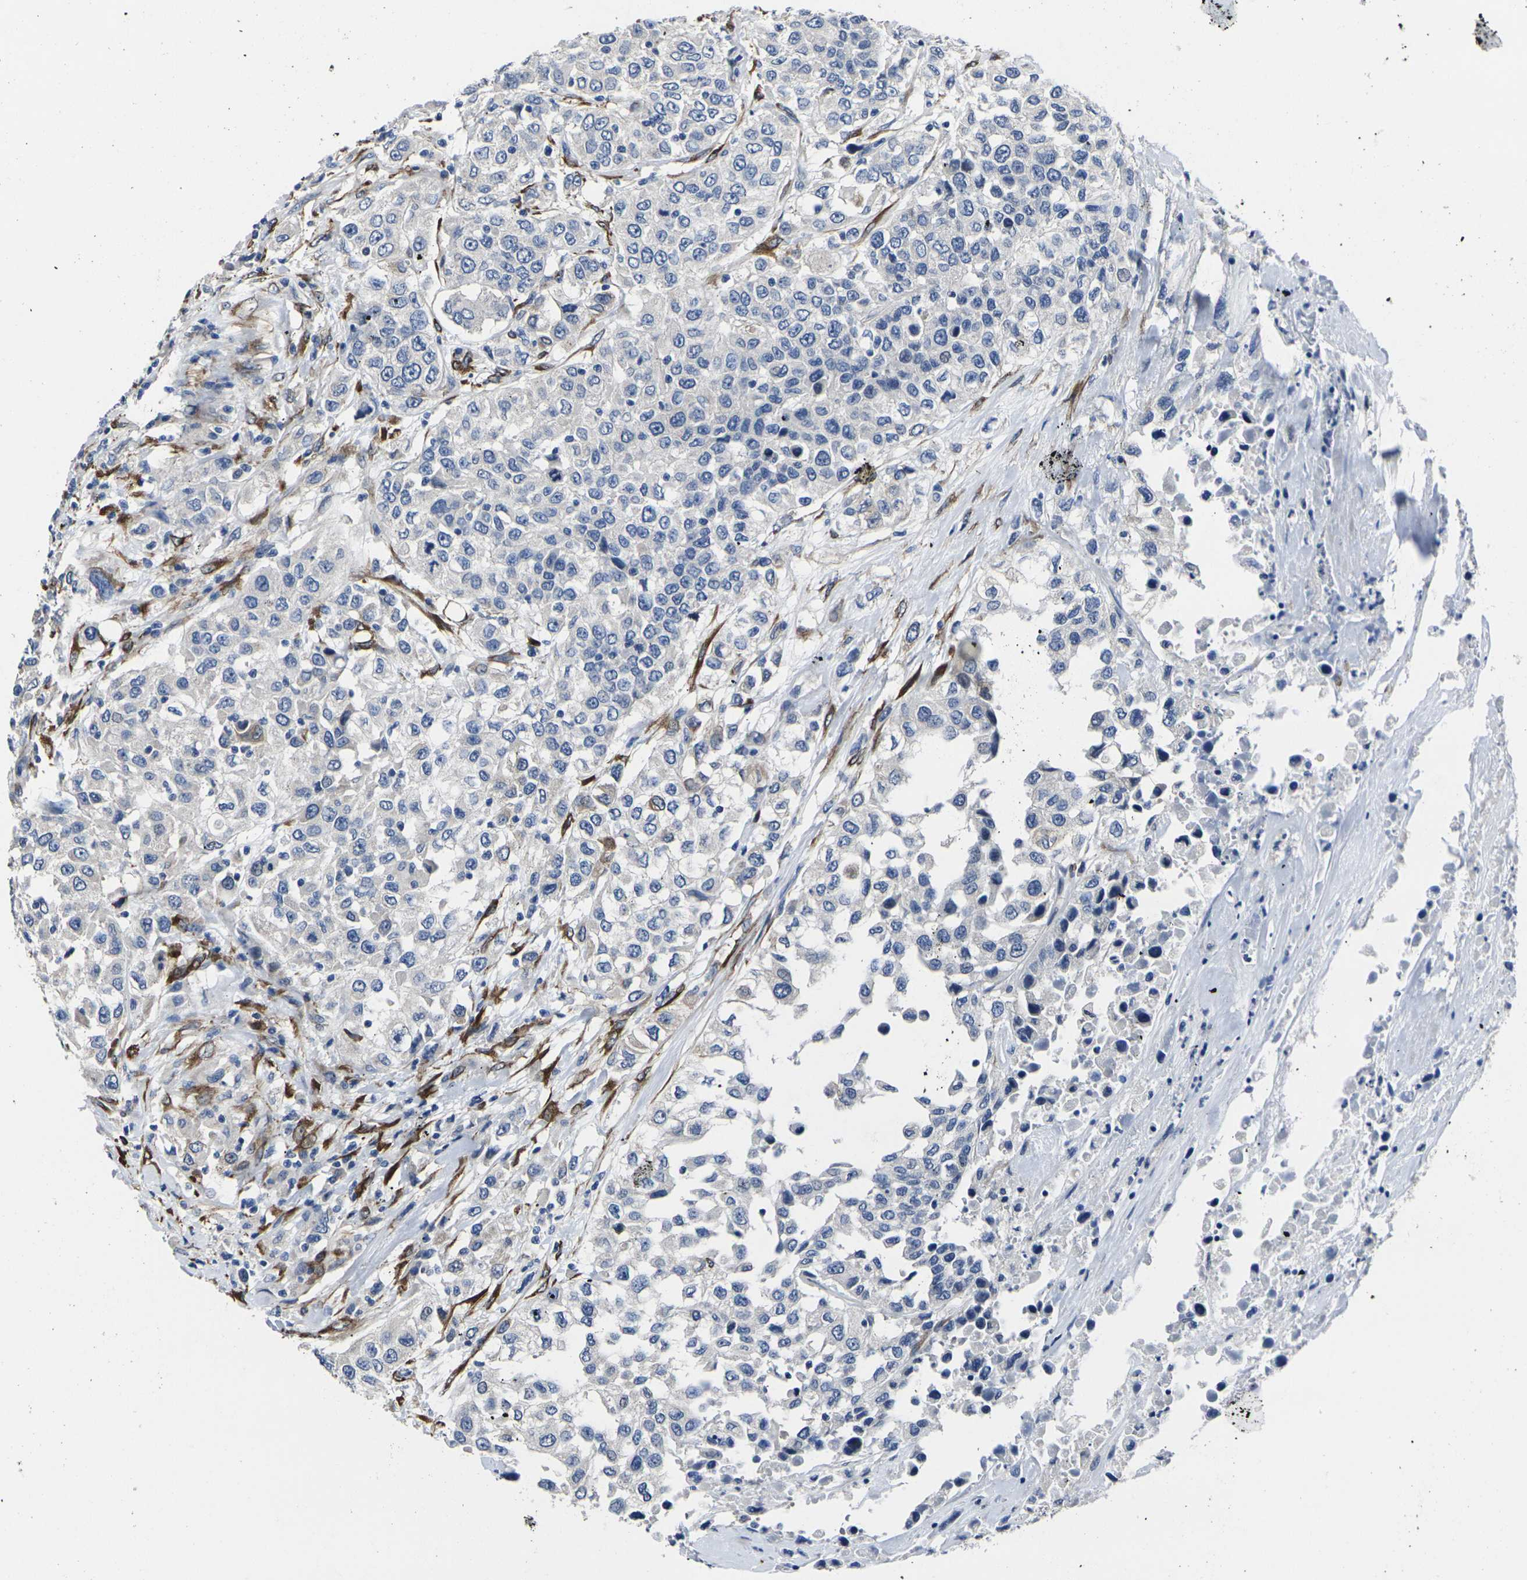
{"staining": {"intensity": "negative", "quantity": "none", "location": "none"}, "tissue": "urothelial cancer", "cell_type": "Tumor cells", "image_type": "cancer", "snomed": [{"axis": "morphology", "description": "Urothelial carcinoma, High grade"}, {"axis": "topography", "description": "Urinary bladder"}], "caption": "A micrograph of human urothelial carcinoma (high-grade) is negative for staining in tumor cells. Brightfield microscopy of immunohistochemistry stained with DAB (brown) and hematoxylin (blue), captured at high magnification.", "gene": "CYP2C8", "patient": {"sex": "female", "age": 80}}